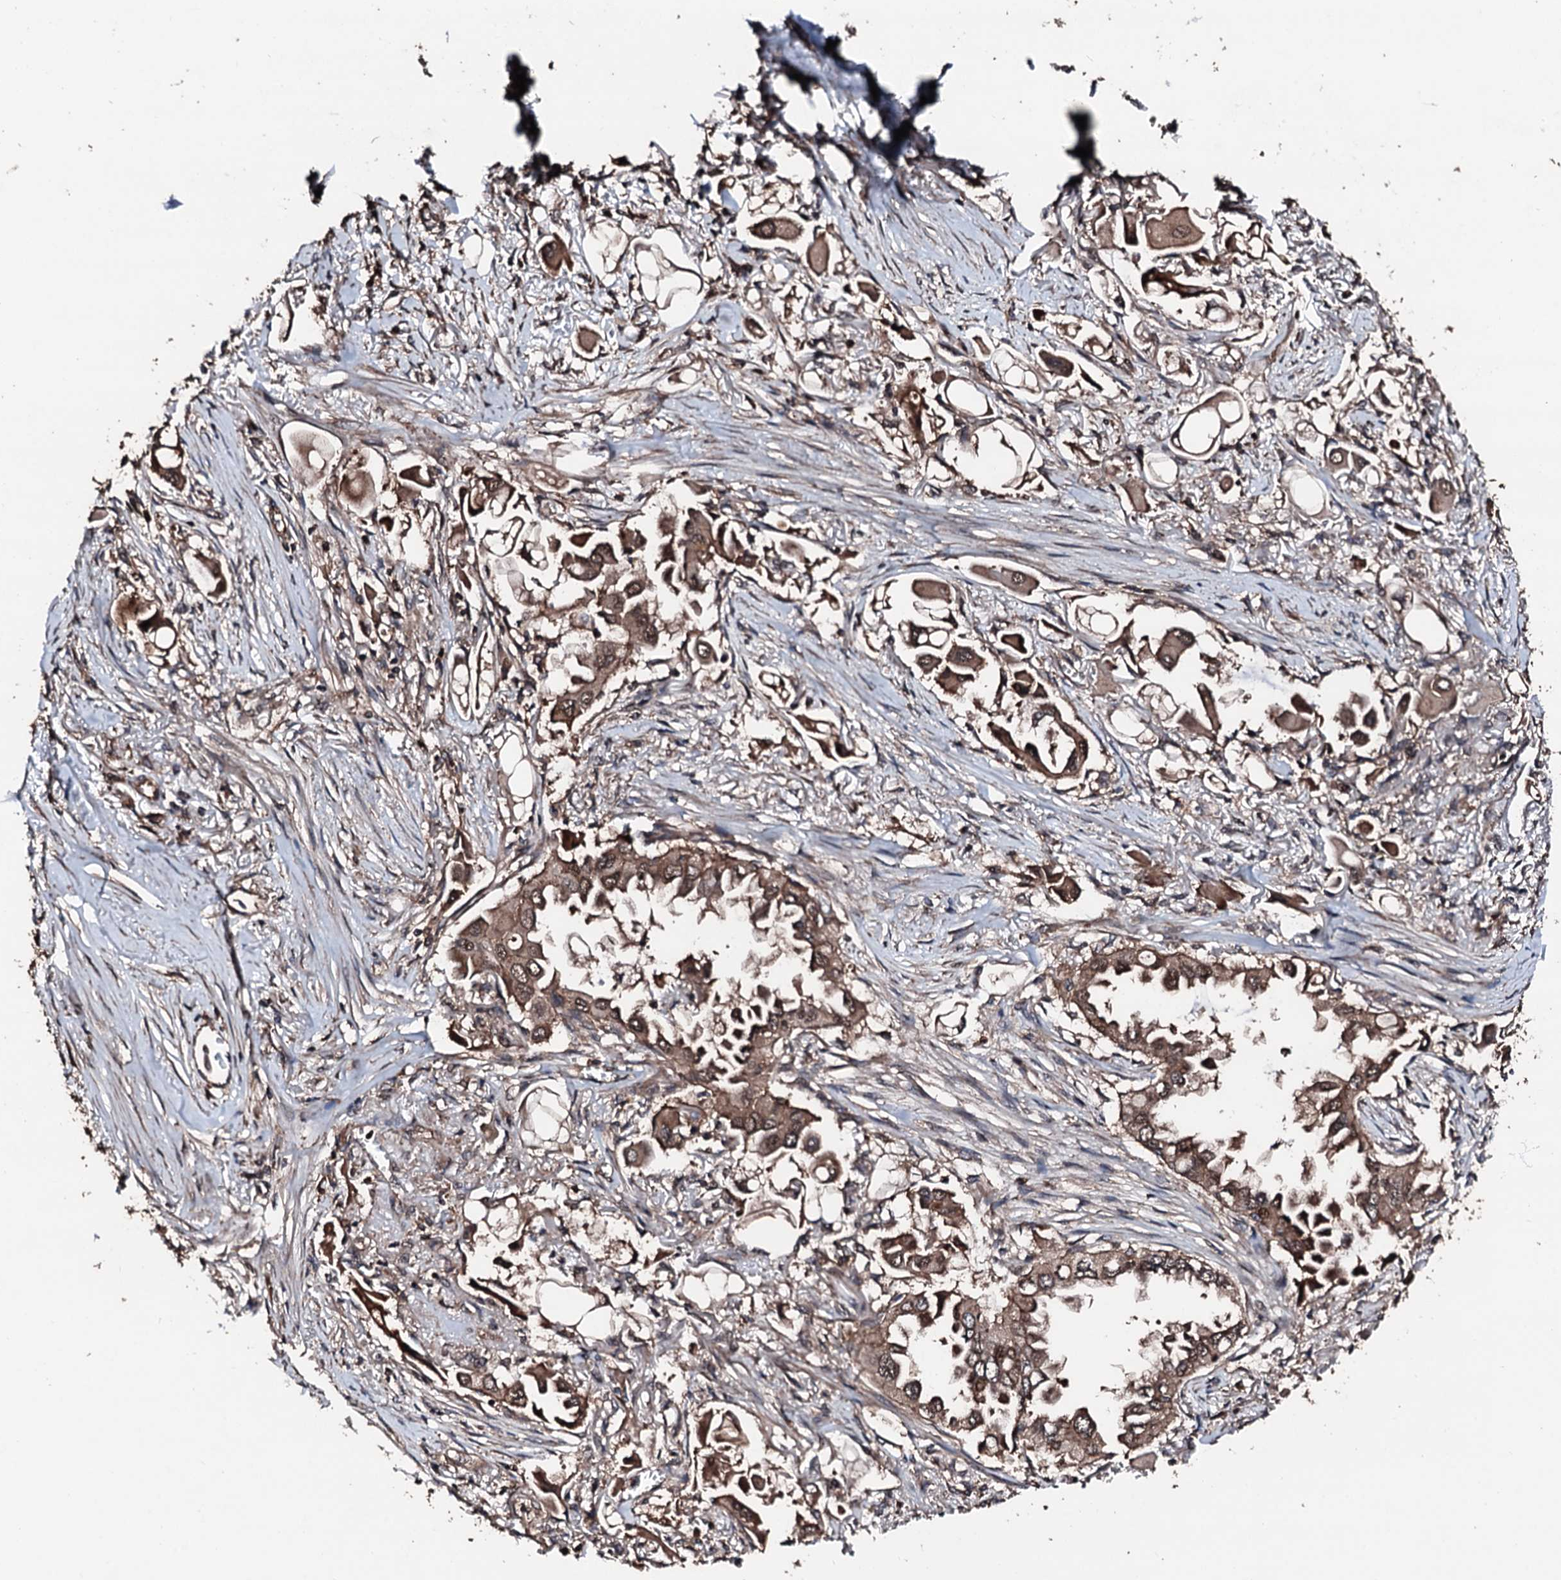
{"staining": {"intensity": "moderate", "quantity": ">75%", "location": "cytoplasmic/membranous"}, "tissue": "lung cancer", "cell_type": "Tumor cells", "image_type": "cancer", "snomed": [{"axis": "morphology", "description": "Adenocarcinoma, NOS"}, {"axis": "topography", "description": "Lung"}], "caption": "Moderate cytoplasmic/membranous positivity for a protein is appreciated in approximately >75% of tumor cells of lung adenocarcinoma using IHC.", "gene": "KIF18A", "patient": {"sex": "female", "age": 76}}